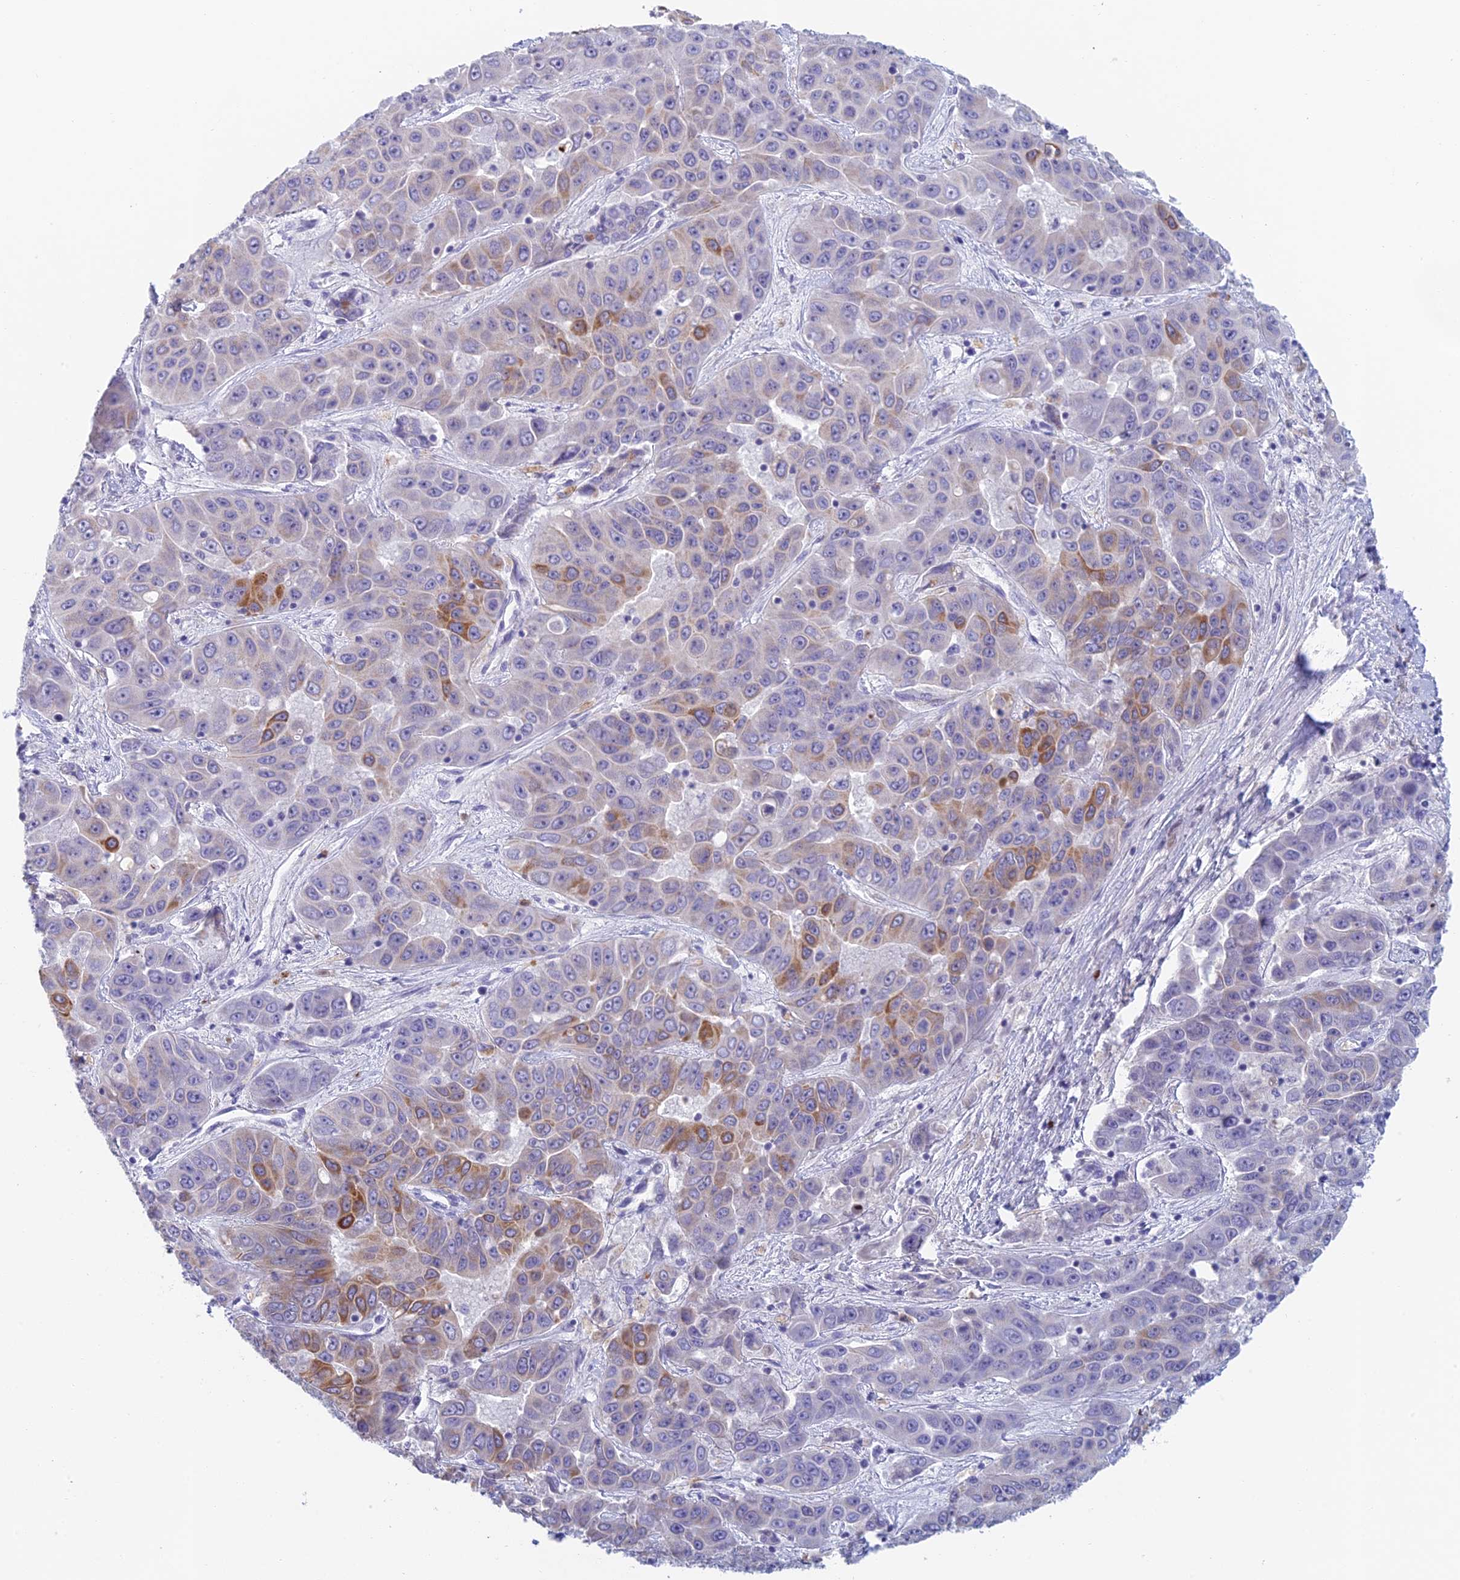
{"staining": {"intensity": "moderate", "quantity": "<25%", "location": "cytoplasmic/membranous"}, "tissue": "liver cancer", "cell_type": "Tumor cells", "image_type": "cancer", "snomed": [{"axis": "morphology", "description": "Cholangiocarcinoma"}, {"axis": "topography", "description": "Liver"}], "caption": "The image exhibits staining of cholangiocarcinoma (liver), revealing moderate cytoplasmic/membranous protein staining (brown color) within tumor cells. The staining was performed using DAB to visualize the protein expression in brown, while the nuclei were stained in blue with hematoxylin (Magnification: 20x).", "gene": "REXO5", "patient": {"sex": "female", "age": 52}}